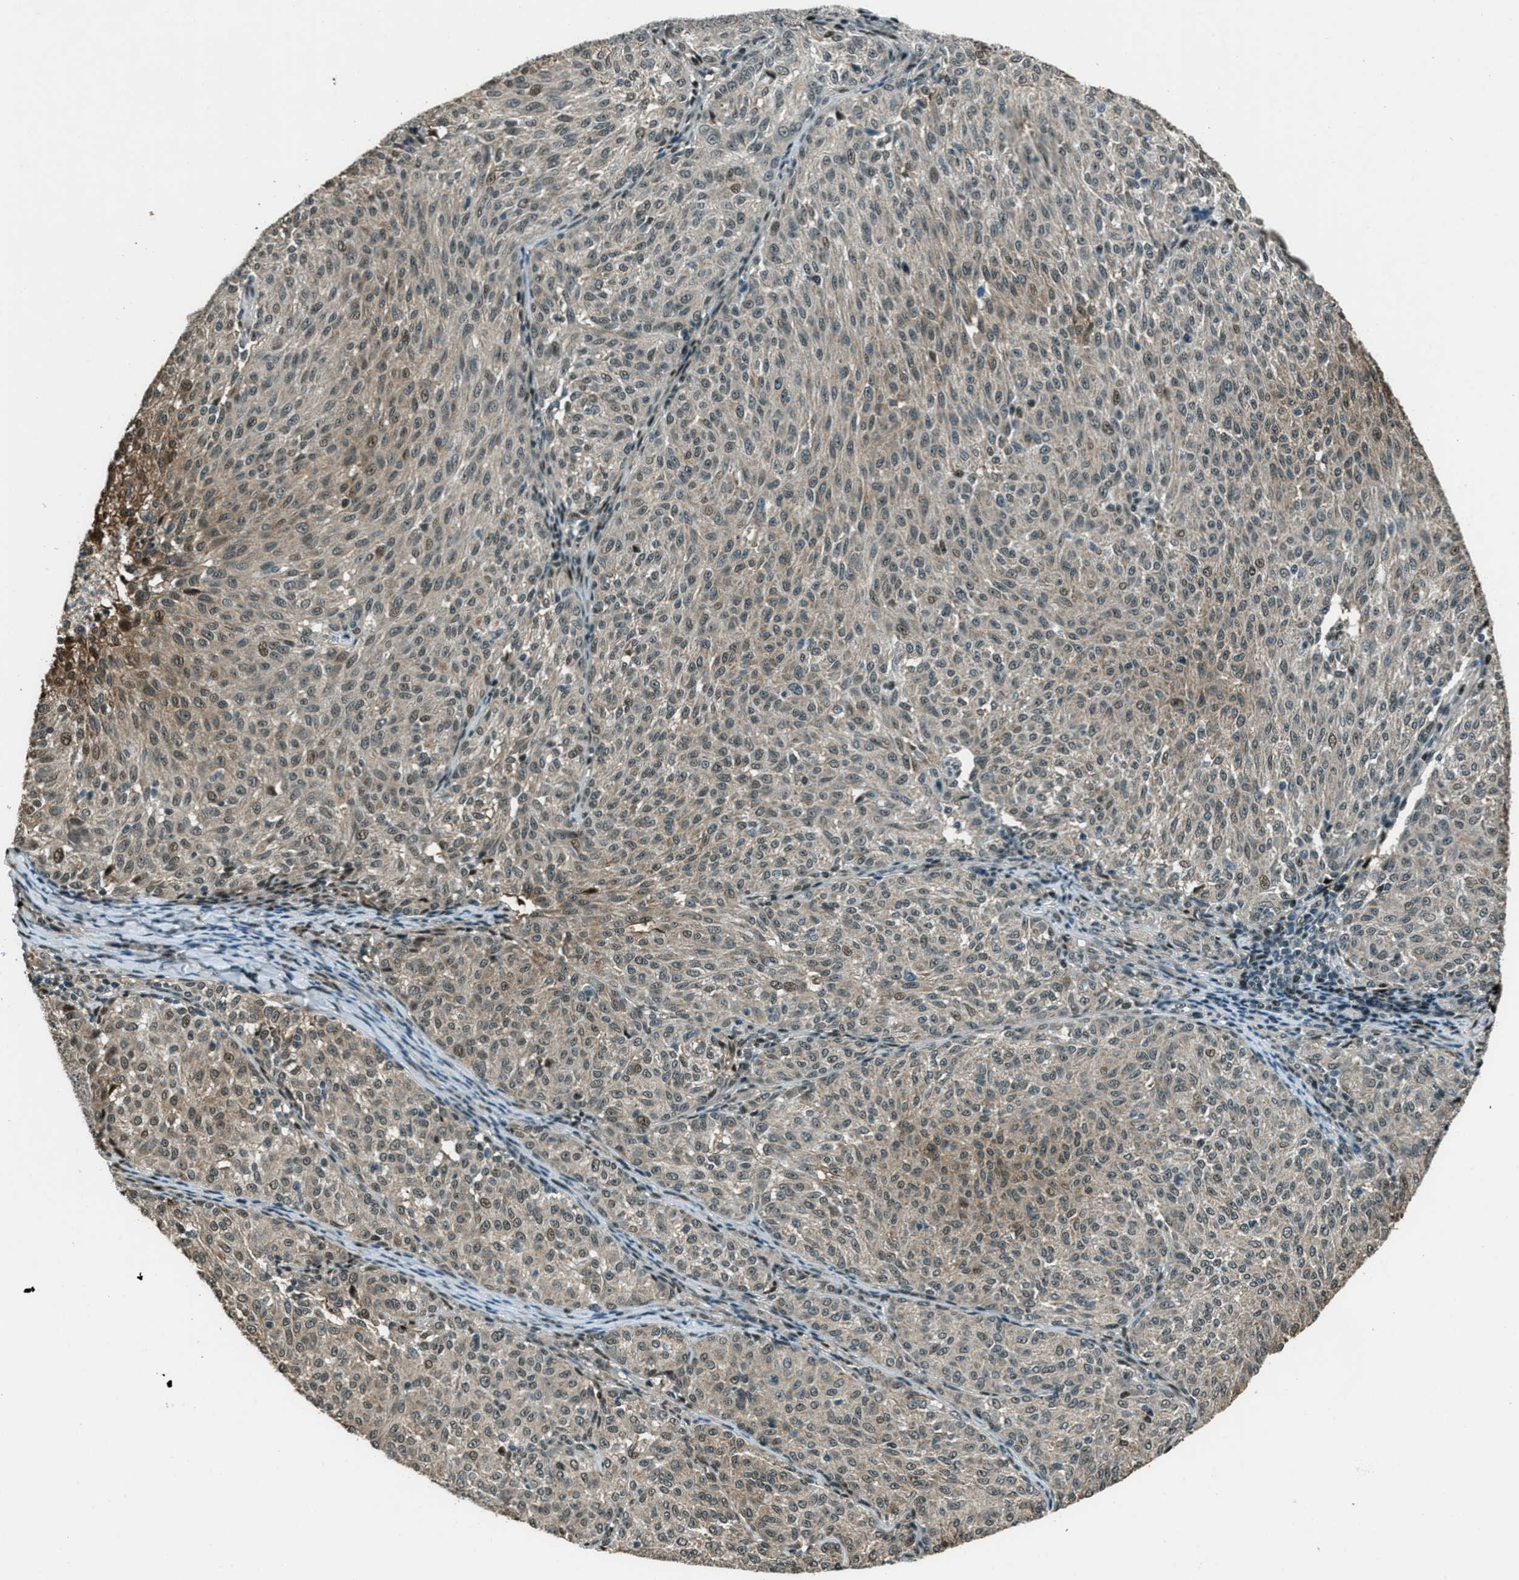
{"staining": {"intensity": "weak", "quantity": ">75%", "location": "cytoplasmic/membranous,nuclear"}, "tissue": "melanoma", "cell_type": "Tumor cells", "image_type": "cancer", "snomed": [{"axis": "morphology", "description": "Malignant melanoma, NOS"}, {"axis": "topography", "description": "Skin"}], "caption": "Malignant melanoma was stained to show a protein in brown. There is low levels of weak cytoplasmic/membranous and nuclear expression in about >75% of tumor cells.", "gene": "TARDBP", "patient": {"sex": "female", "age": 72}}